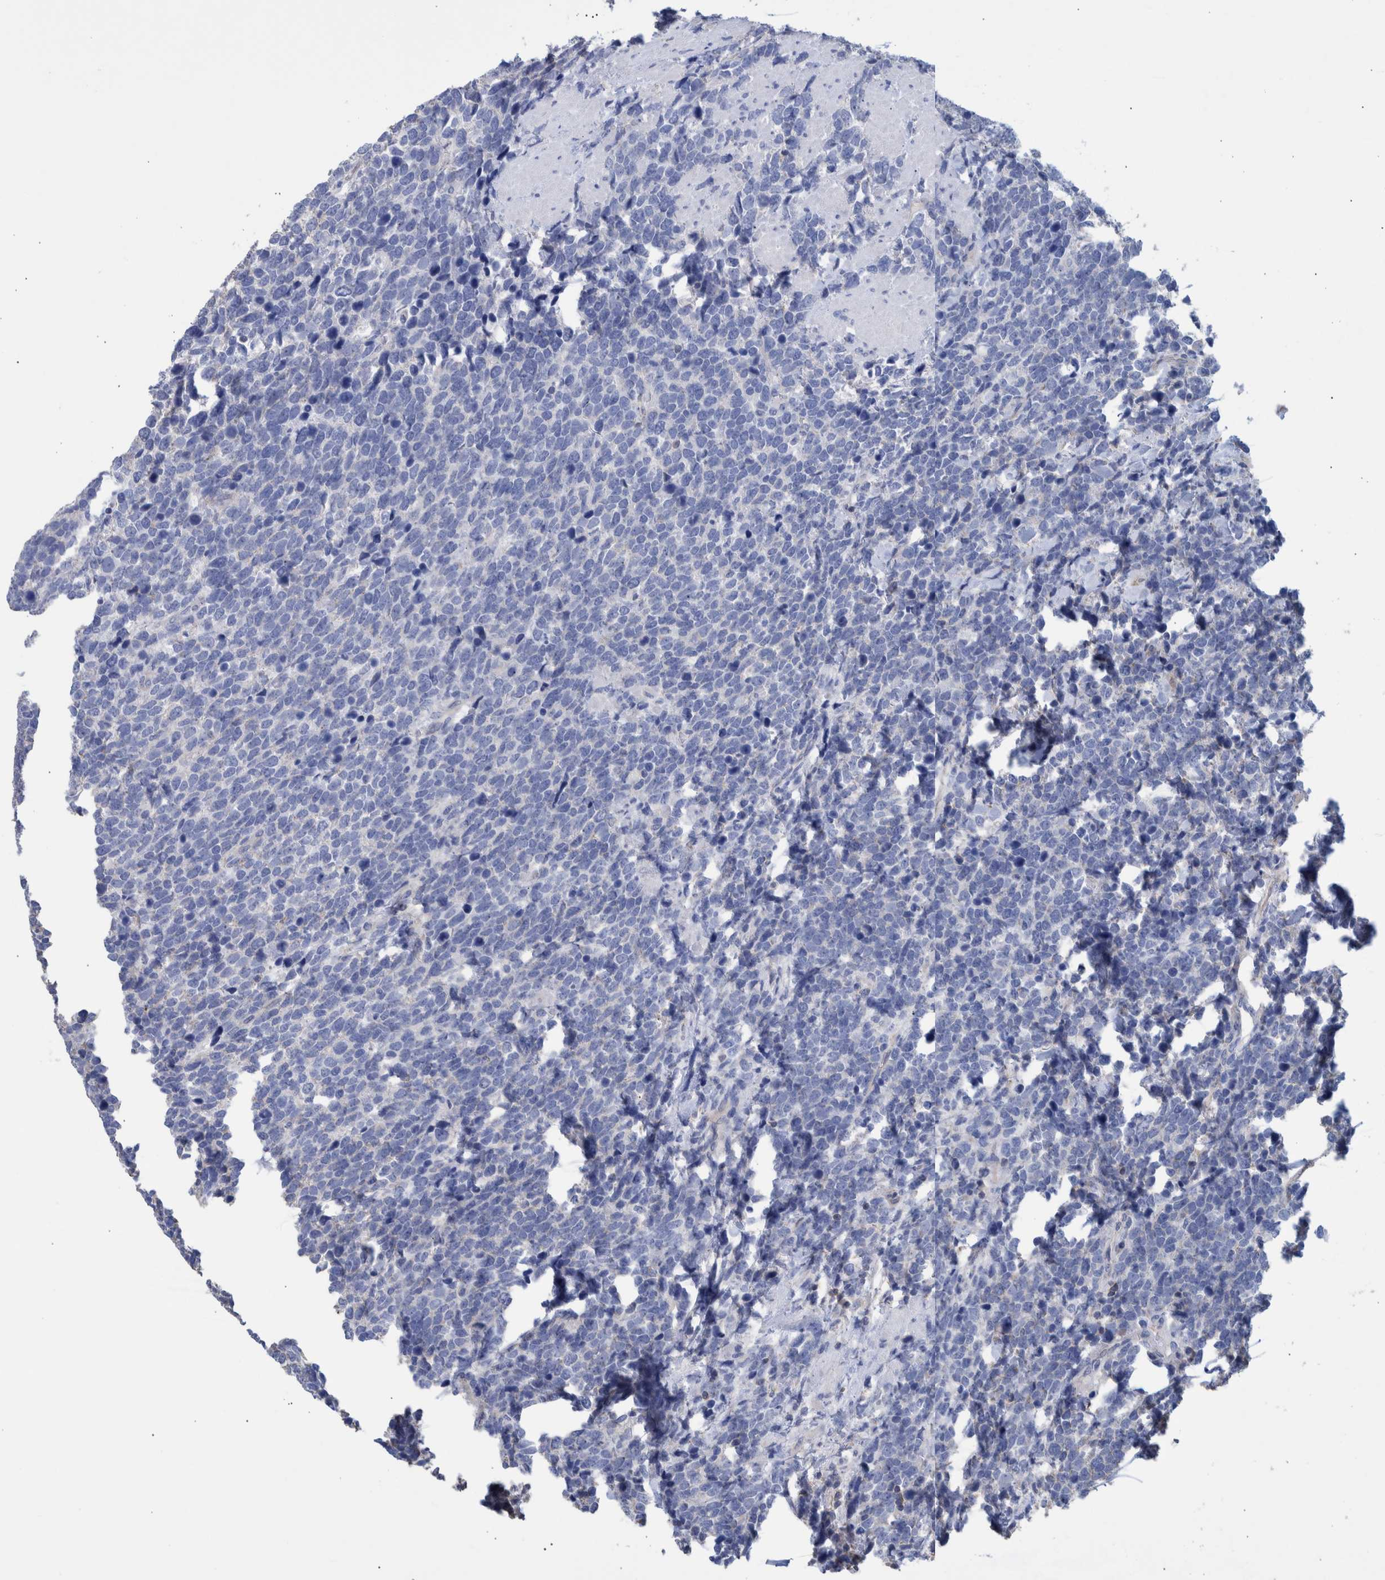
{"staining": {"intensity": "negative", "quantity": "none", "location": "none"}, "tissue": "urothelial cancer", "cell_type": "Tumor cells", "image_type": "cancer", "snomed": [{"axis": "morphology", "description": "Urothelial carcinoma, High grade"}, {"axis": "topography", "description": "Urinary bladder"}], "caption": "The image shows no staining of tumor cells in high-grade urothelial carcinoma.", "gene": "PPP3CC", "patient": {"sex": "female", "age": 82}}